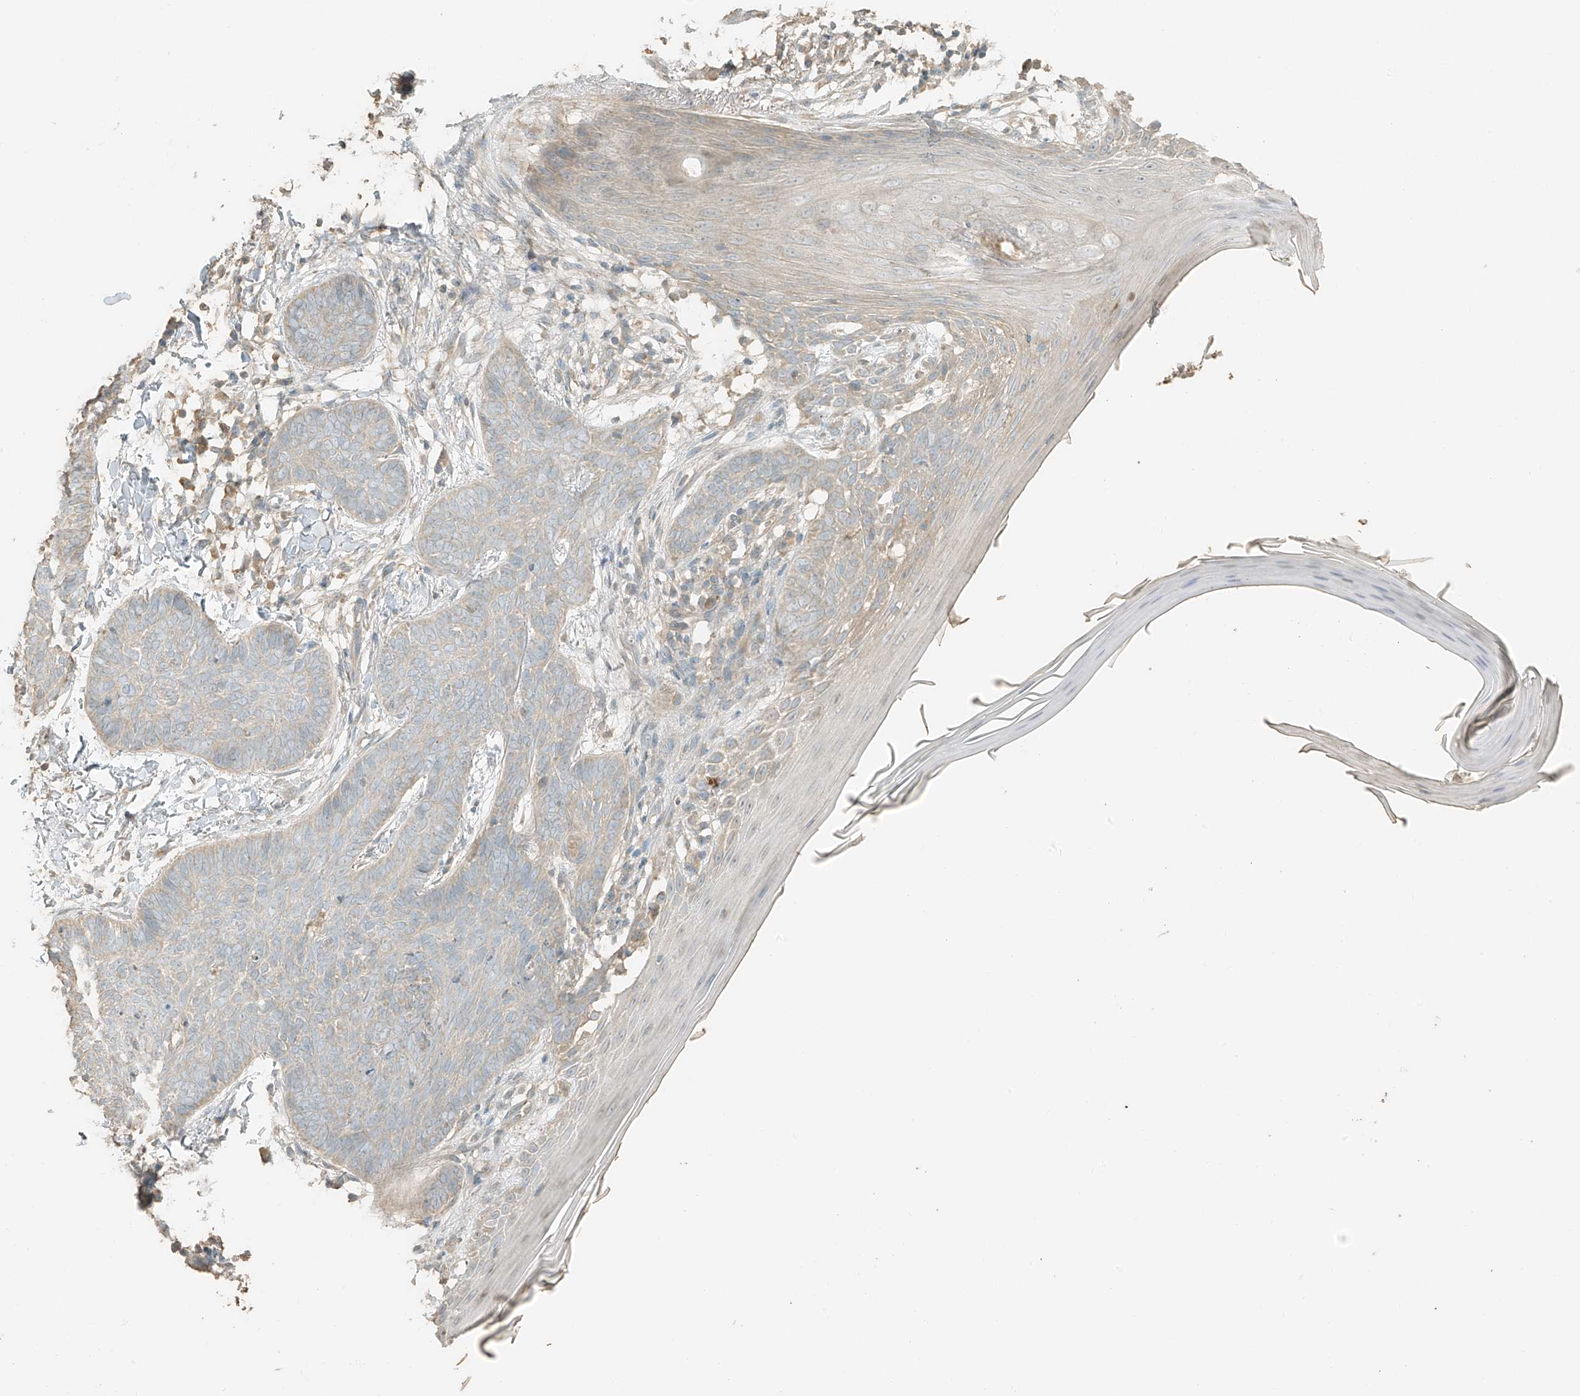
{"staining": {"intensity": "weak", "quantity": "<25%", "location": "cytoplasmic/membranous"}, "tissue": "skin cancer", "cell_type": "Tumor cells", "image_type": "cancer", "snomed": [{"axis": "morphology", "description": "Normal tissue, NOS"}, {"axis": "morphology", "description": "Basal cell carcinoma"}, {"axis": "topography", "description": "Skin"}], "caption": "DAB immunohistochemical staining of human skin cancer demonstrates no significant staining in tumor cells.", "gene": "RFTN2", "patient": {"sex": "male", "age": 50}}